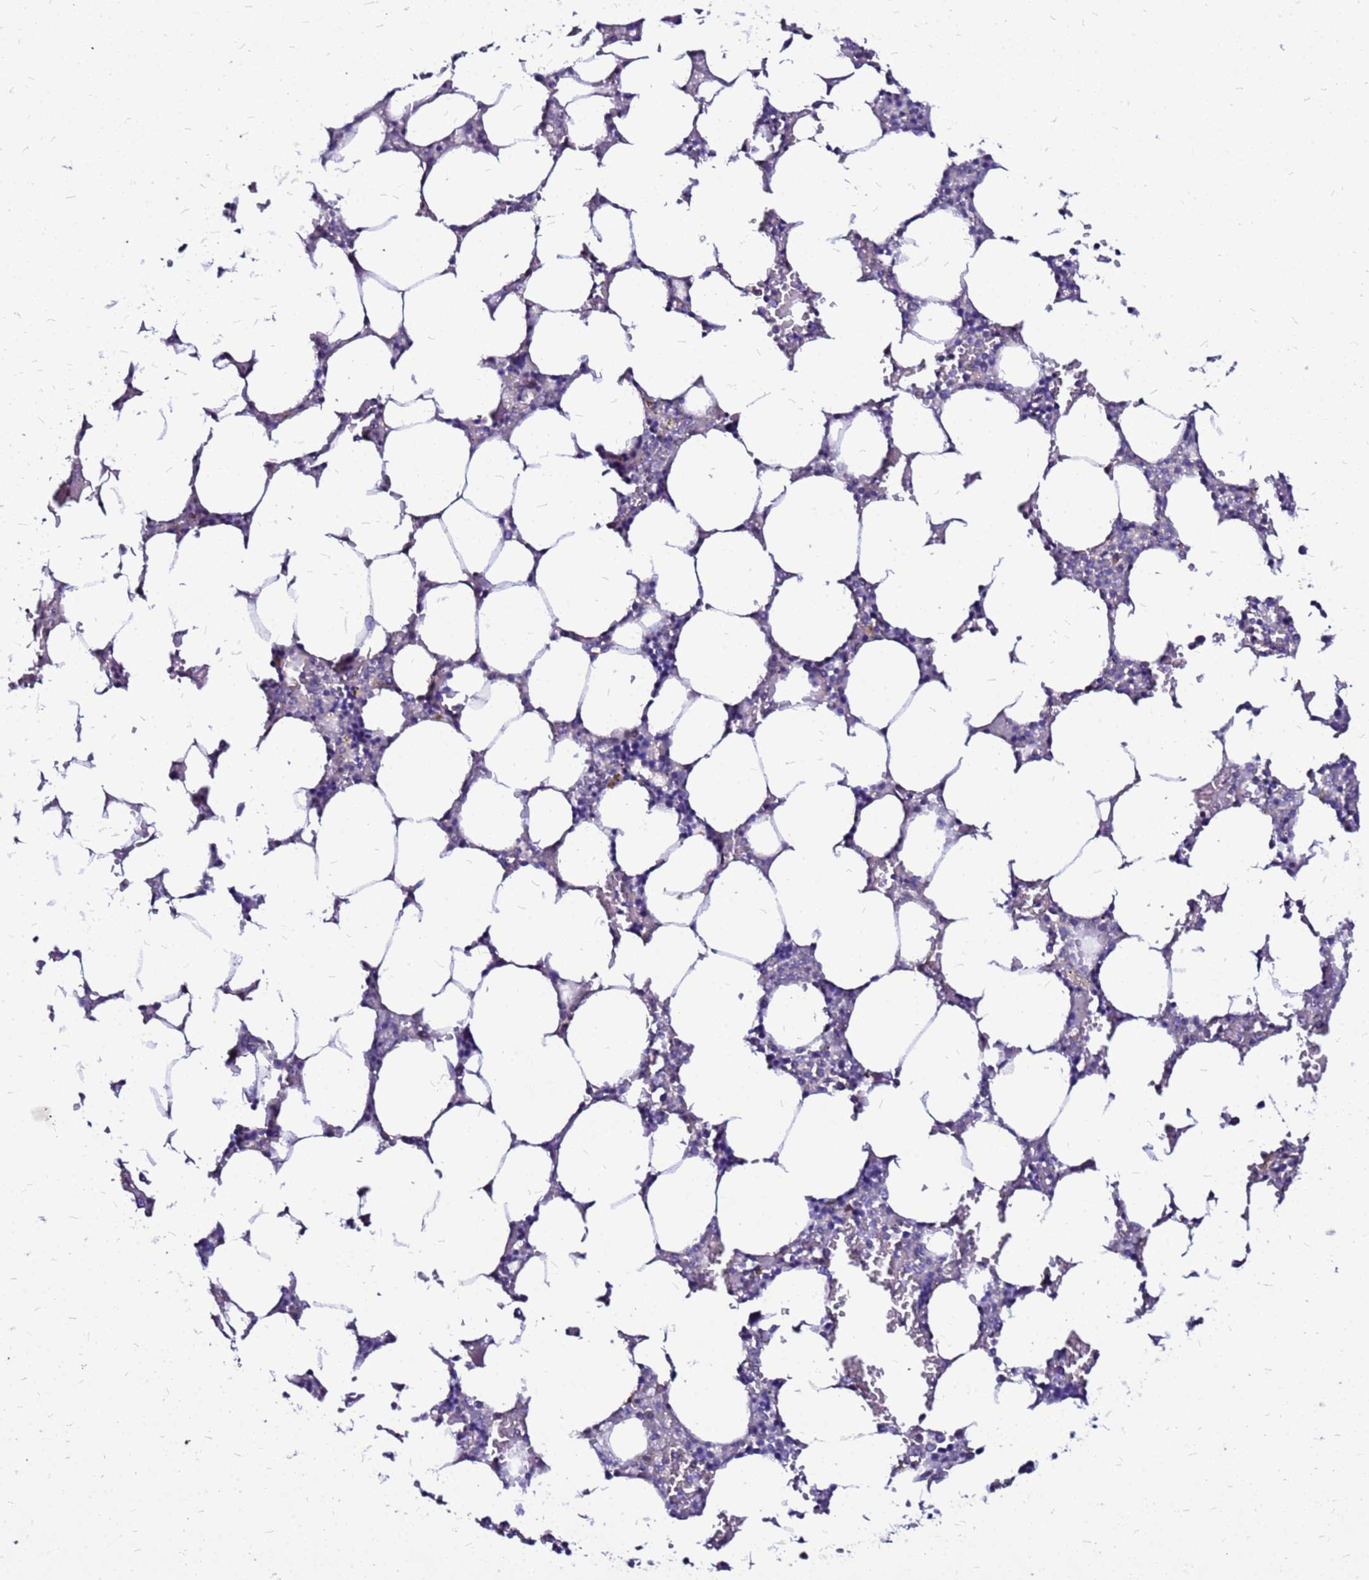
{"staining": {"intensity": "negative", "quantity": "none", "location": "none"}, "tissue": "bone marrow", "cell_type": "Hematopoietic cells", "image_type": "normal", "snomed": [{"axis": "morphology", "description": "Normal tissue, NOS"}, {"axis": "topography", "description": "Bone marrow"}], "caption": "A histopathology image of human bone marrow is negative for staining in hematopoietic cells. (DAB (3,3'-diaminobenzidine) IHC with hematoxylin counter stain).", "gene": "ARHGEF35", "patient": {"sex": "male", "age": 64}}